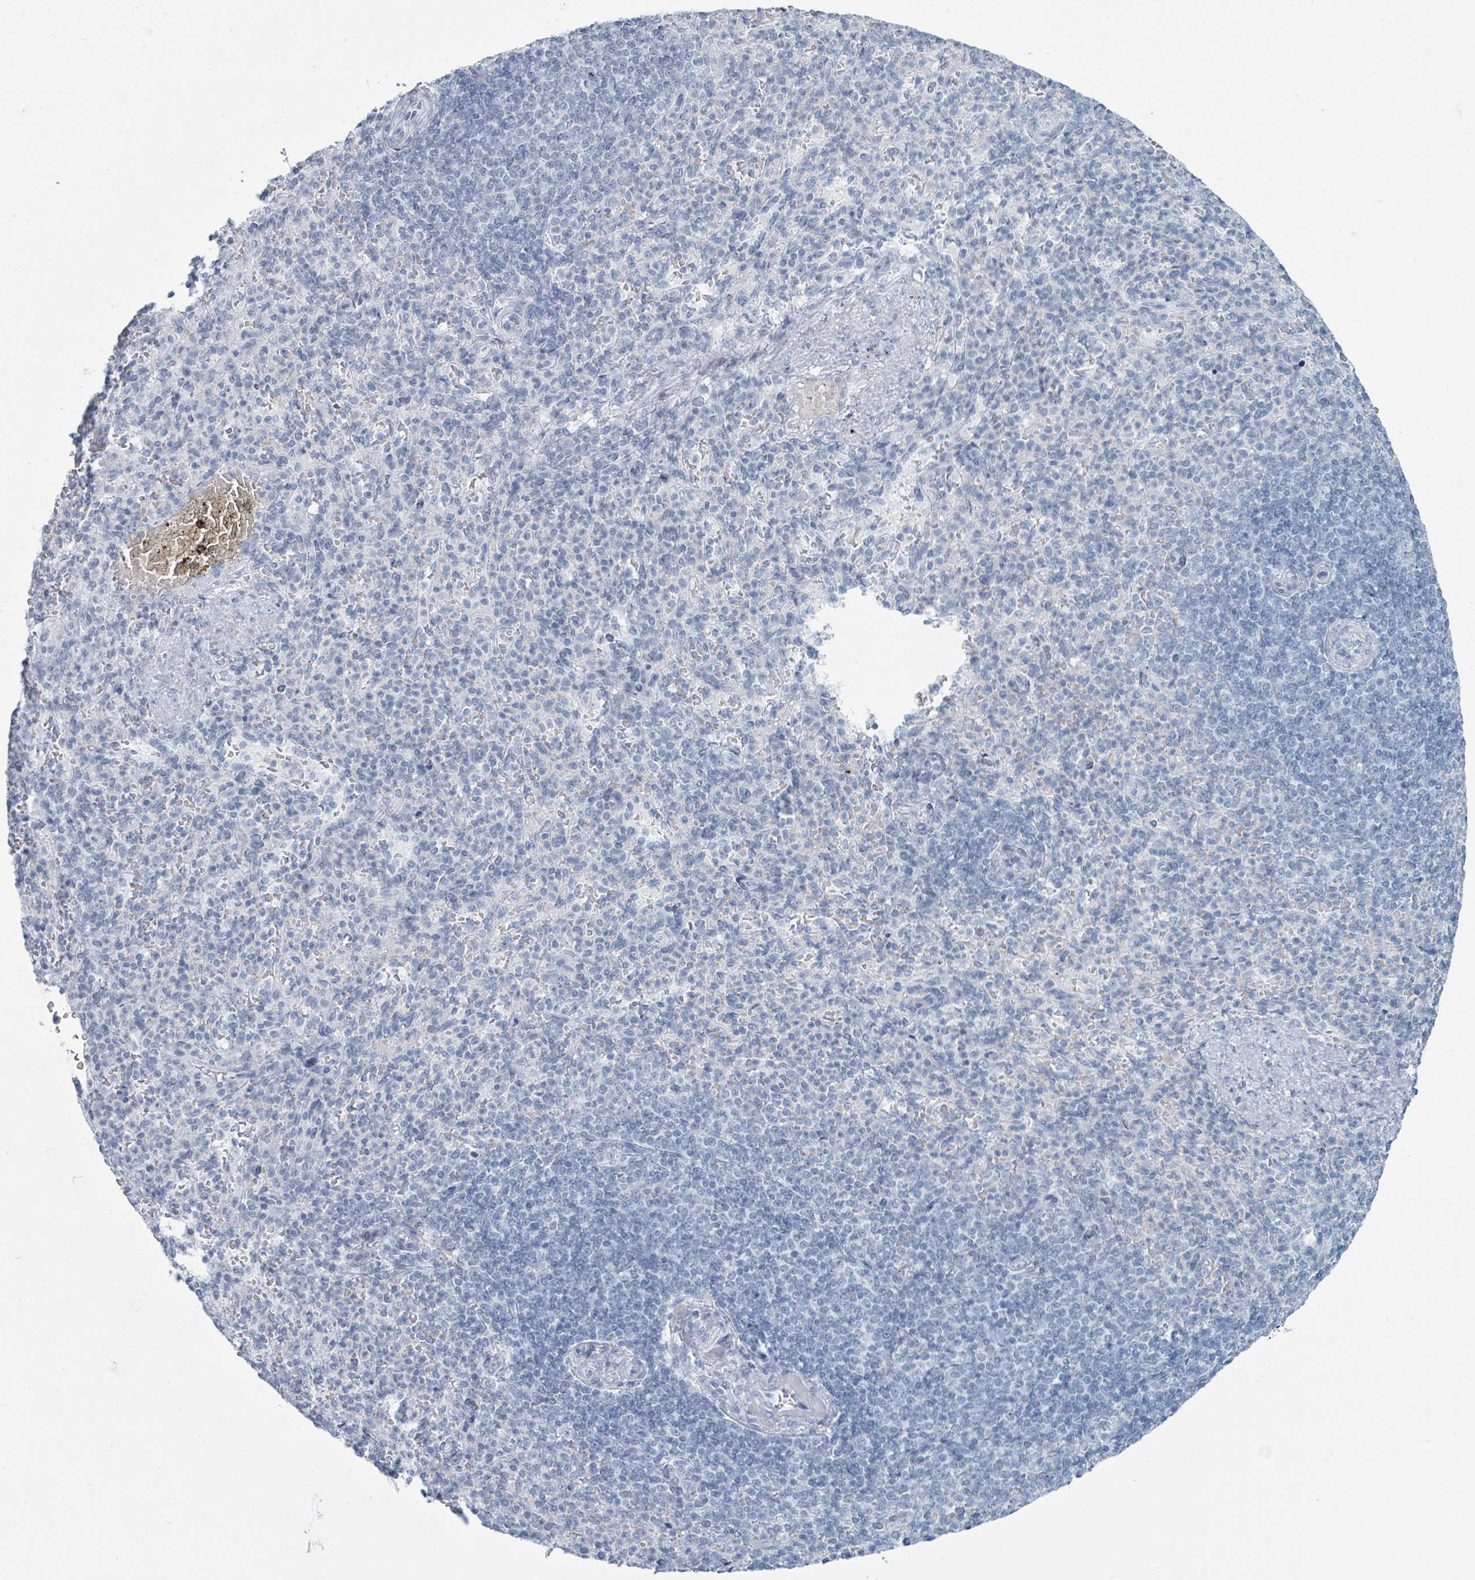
{"staining": {"intensity": "negative", "quantity": "none", "location": "none"}, "tissue": "spleen", "cell_type": "Cells in red pulp", "image_type": "normal", "snomed": [{"axis": "morphology", "description": "Normal tissue, NOS"}, {"axis": "topography", "description": "Spleen"}], "caption": "Normal spleen was stained to show a protein in brown. There is no significant staining in cells in red pulp.", "gene": "GPR15LG", "patient": {"sex": "female", "age": 74}}